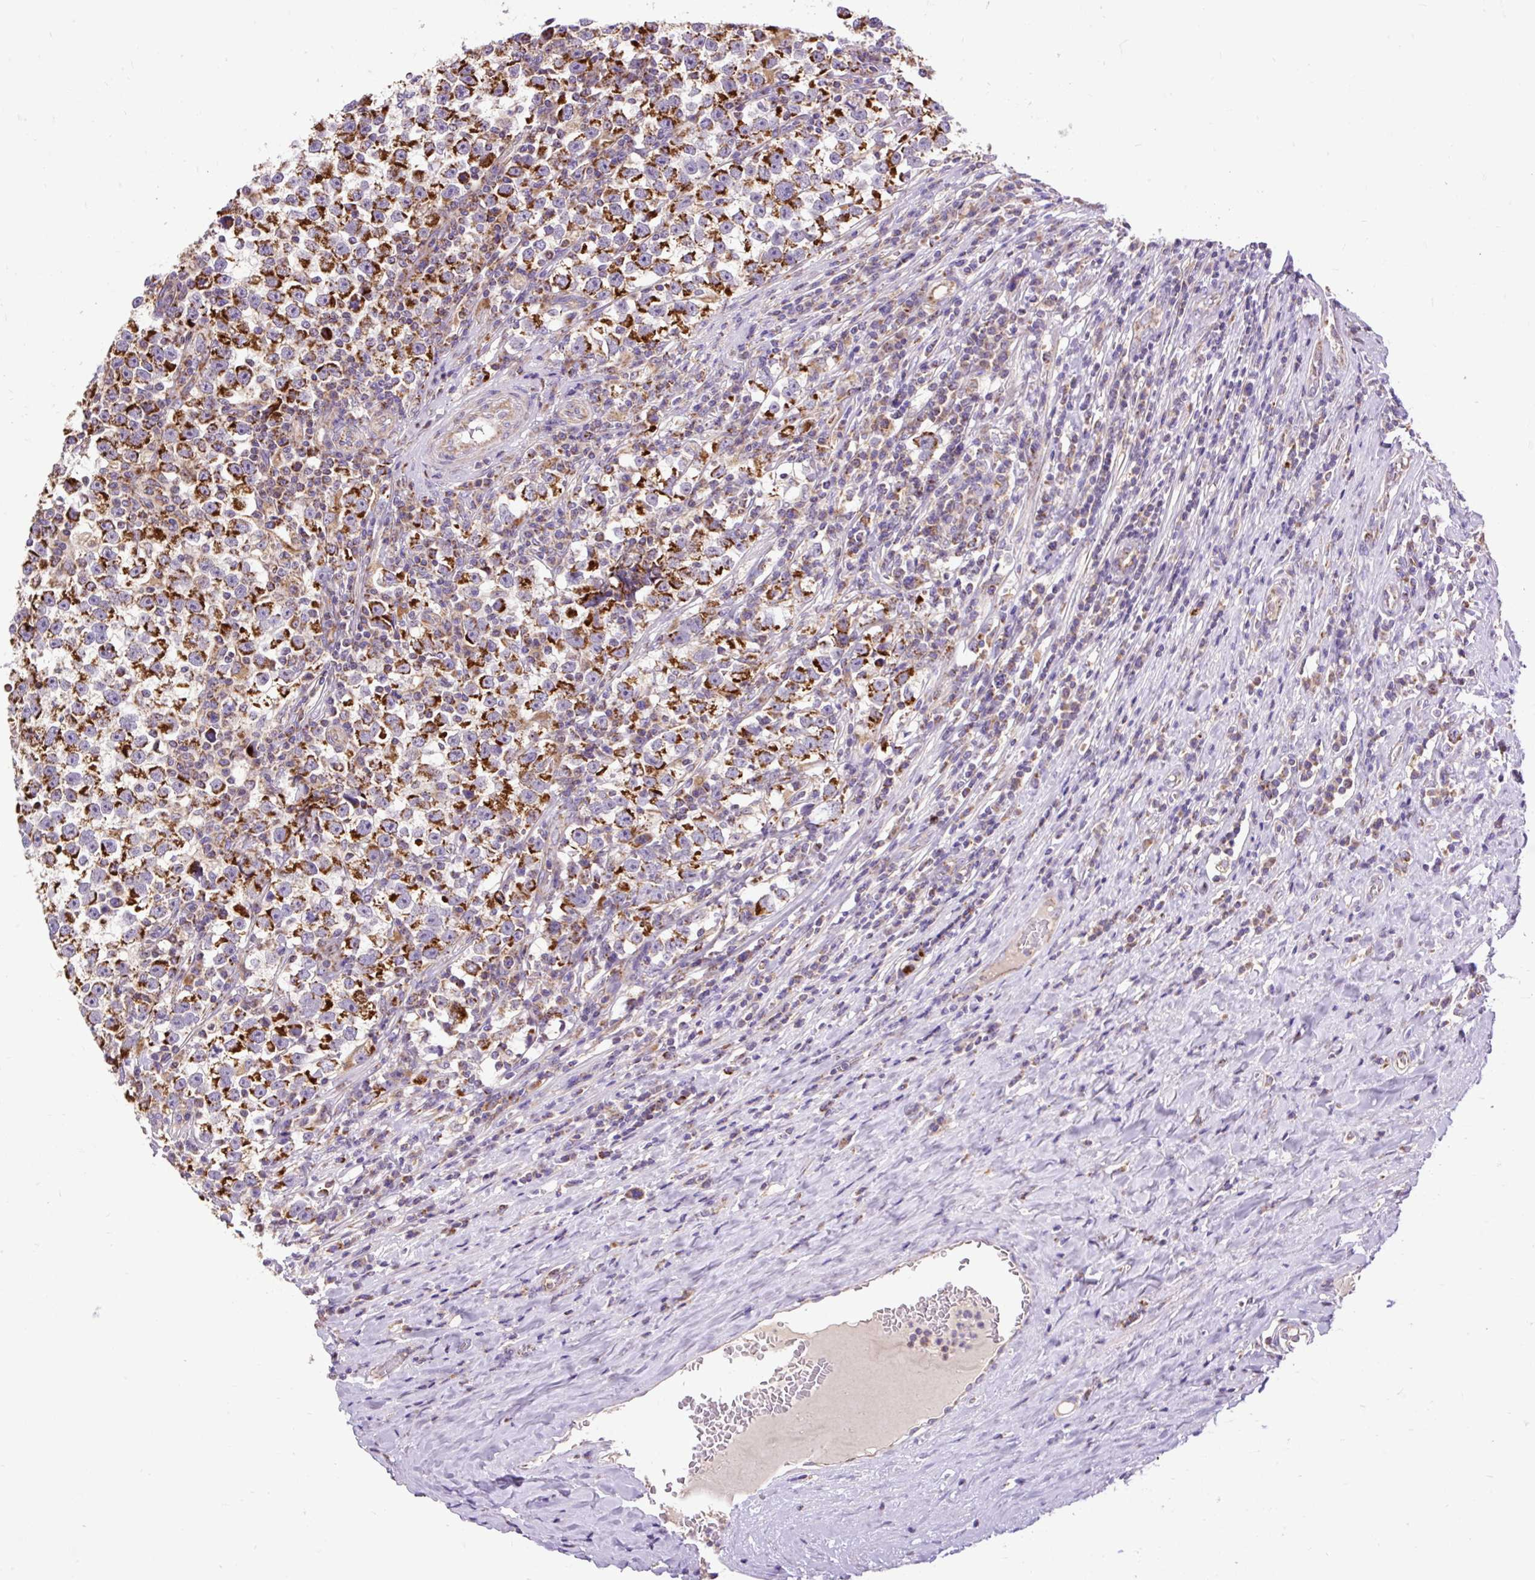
{"staining": {"intensity": "strong", "quantity": ">75%", "location": "cytoplasmic/membranous"}, "tissue": "testis cancer", "cell_type": "Tumor cells", "image_type": "cancer", "snomed": [{"axis": "morphology", "description": "Normal tissue, NOS"}, {"axis": "morphology", "description": "Seminoma, NOS"}, {"axis": "topography", "description": "Testis"}], "caption": "An immunohistochemistry (IHC) histopathology image of tumor tissue is shown. Protein staining in brown shows strong cytoplasmic/membranous positivity in testis seminoma within tumor cells. The protein is stained brown, and the nuclei are stained in blue (DAB IHC with brightfield microscopy, high magnification).", "gene": "TOMM40", "patient": {"sex": "male", "age": 43}}